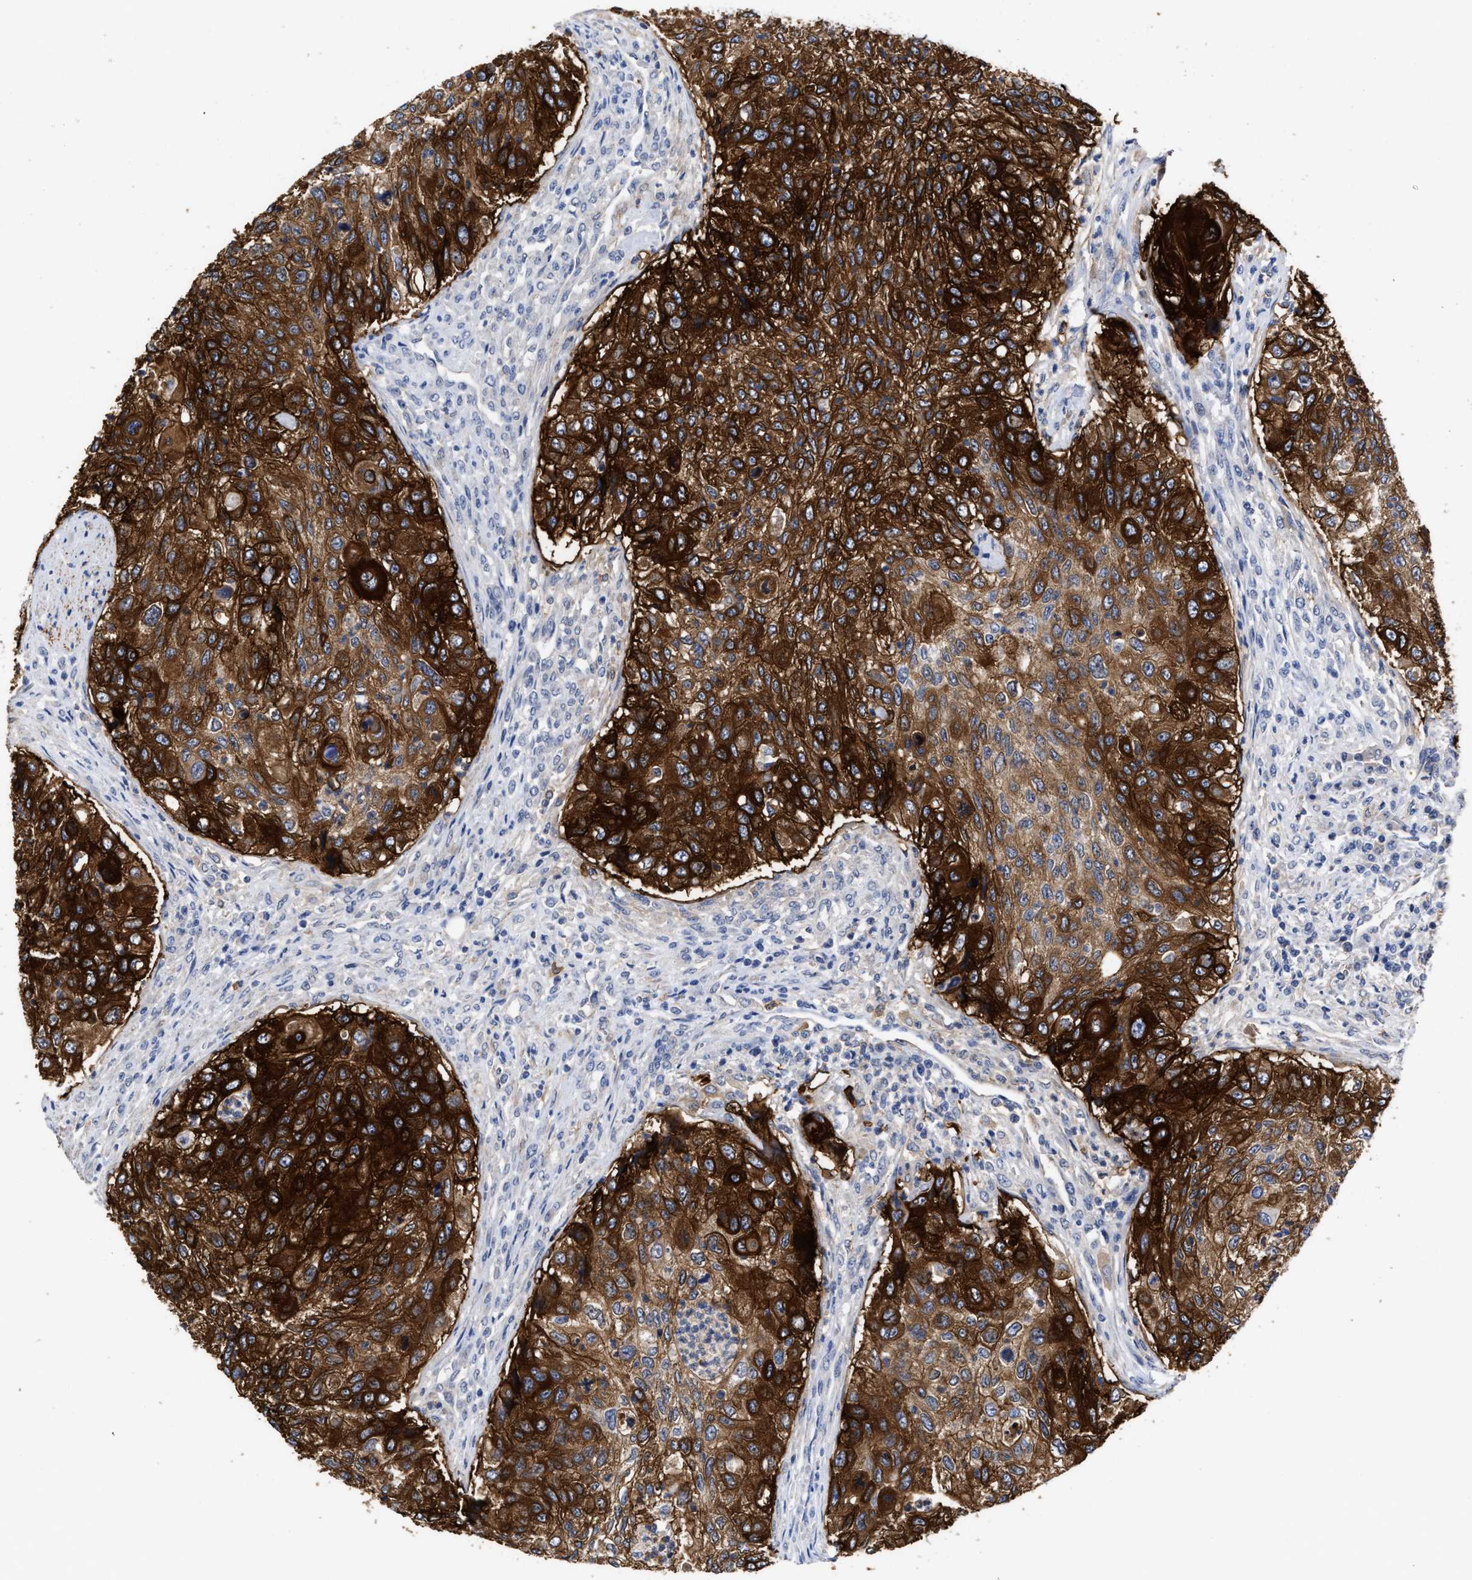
{"staining": {"intensity": "strong", "quantity": ">75%", "location": "cytoplasmic/membranous"}, "tissue": "urothelial cancer", "cell_type": "Tumor cells", "image_type": "cancer", "snomed": [{"axis": "morphology", "description": "Urothelial carcinoma, High grade"}, {"axis": "topography", "description": "Urinary bladder"}], "caption": "Immunohistochemical staining of human urothelial cancer exhibits high levels of strong cytoplasmic/membranous expression in about >75% of tumor cells. The protein of interest is shown in brown color, while the nuclei are stained blue.", "gene": "AHNAK2", "patient": {"sex": "female", "age": 60}}